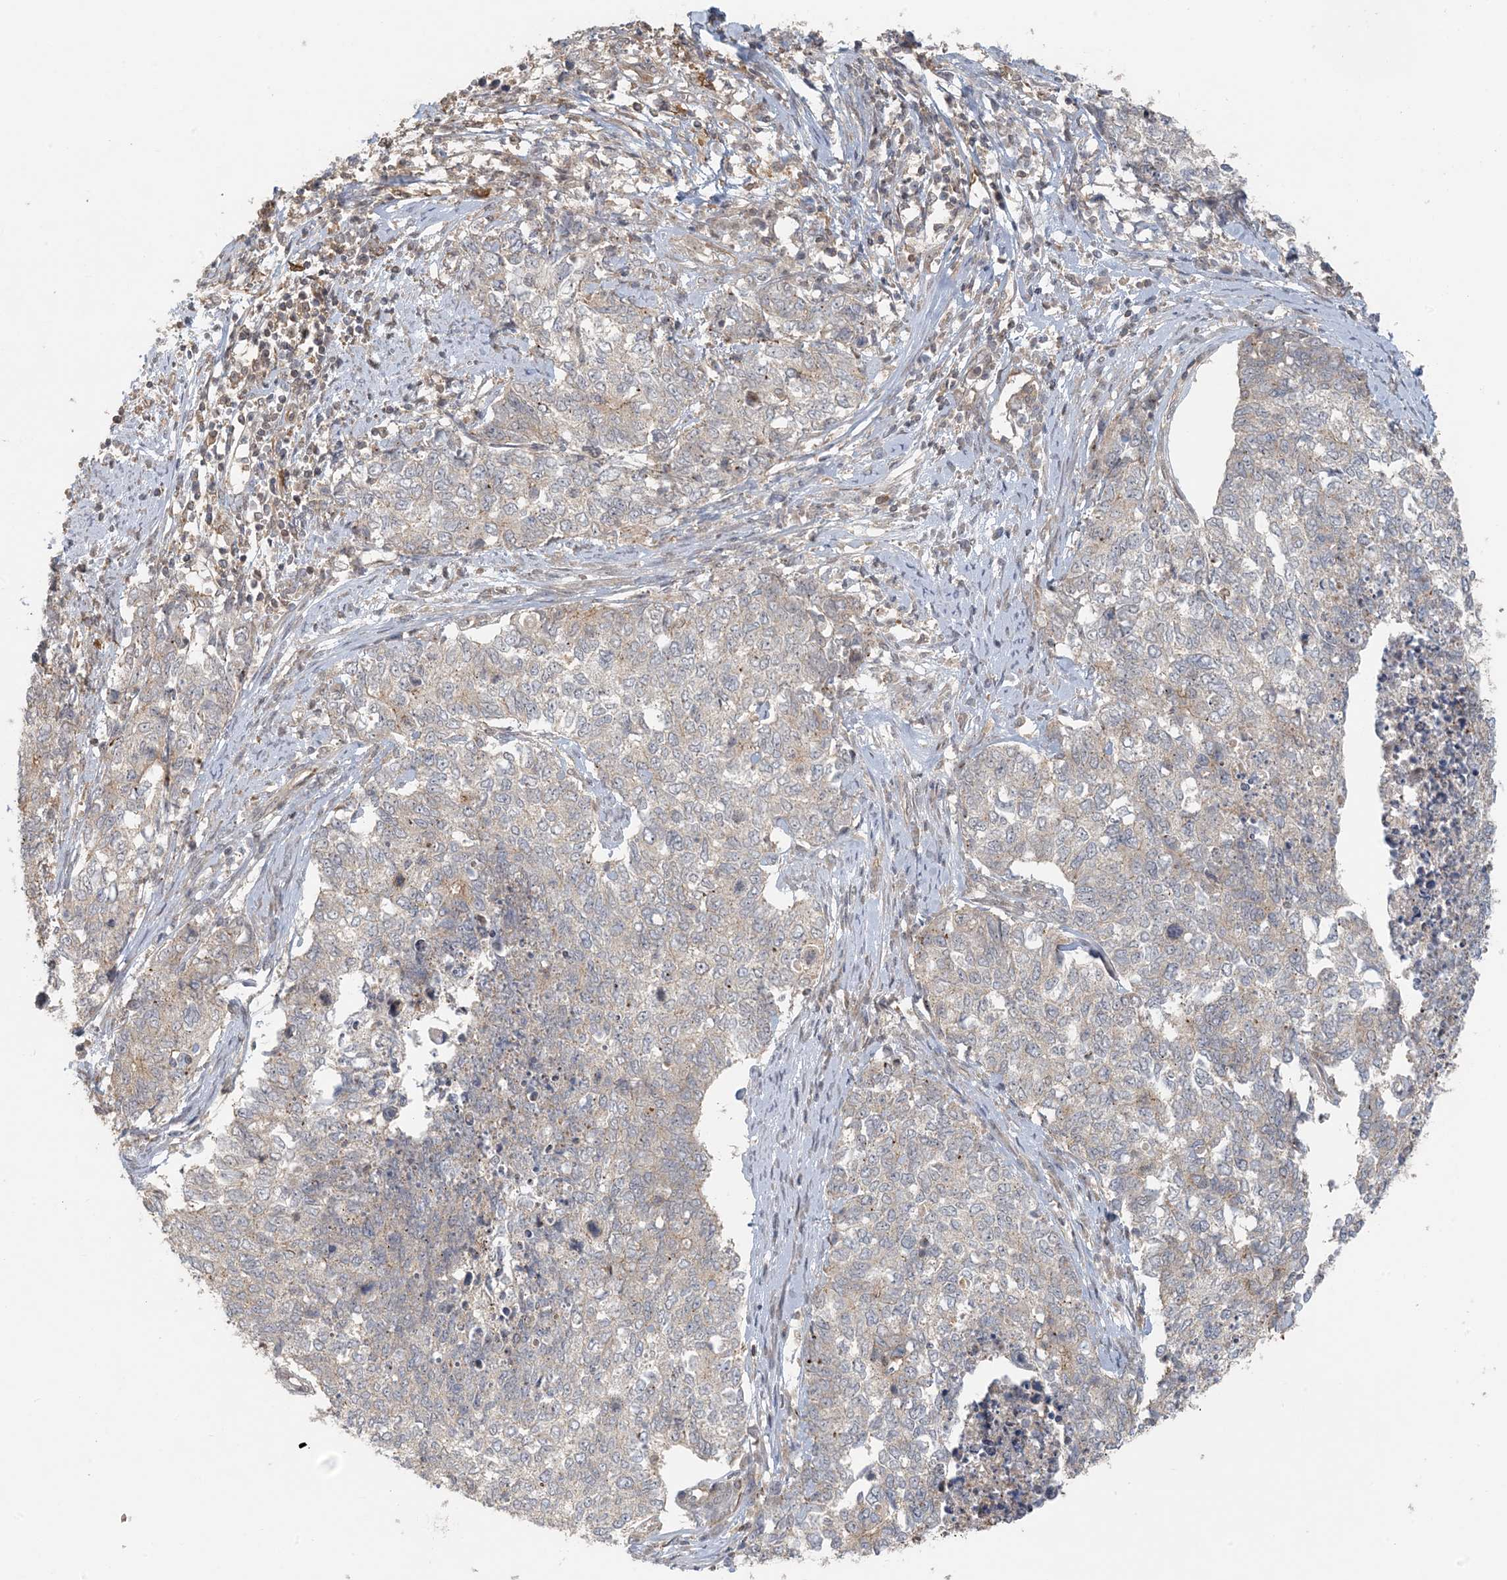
{"staining": {"intensity": "weak", "quantity": "<25%", "location": "cytoplasmic/membranous"}, "tissue": "cervical cancer", "cell_type": "Tumor cells", "image_type": "cancer", "snomed": [{"axis": "morphology", "description": "Squamous cell carcinoma, NOS"}, {"axis": "topography", "description": "Cervix"}], "caption": "The micrograph shows no staining of tumor cells in cervical cancer.", "gene": "OBI1", "patient": {"sex": "female", "age": 63}}